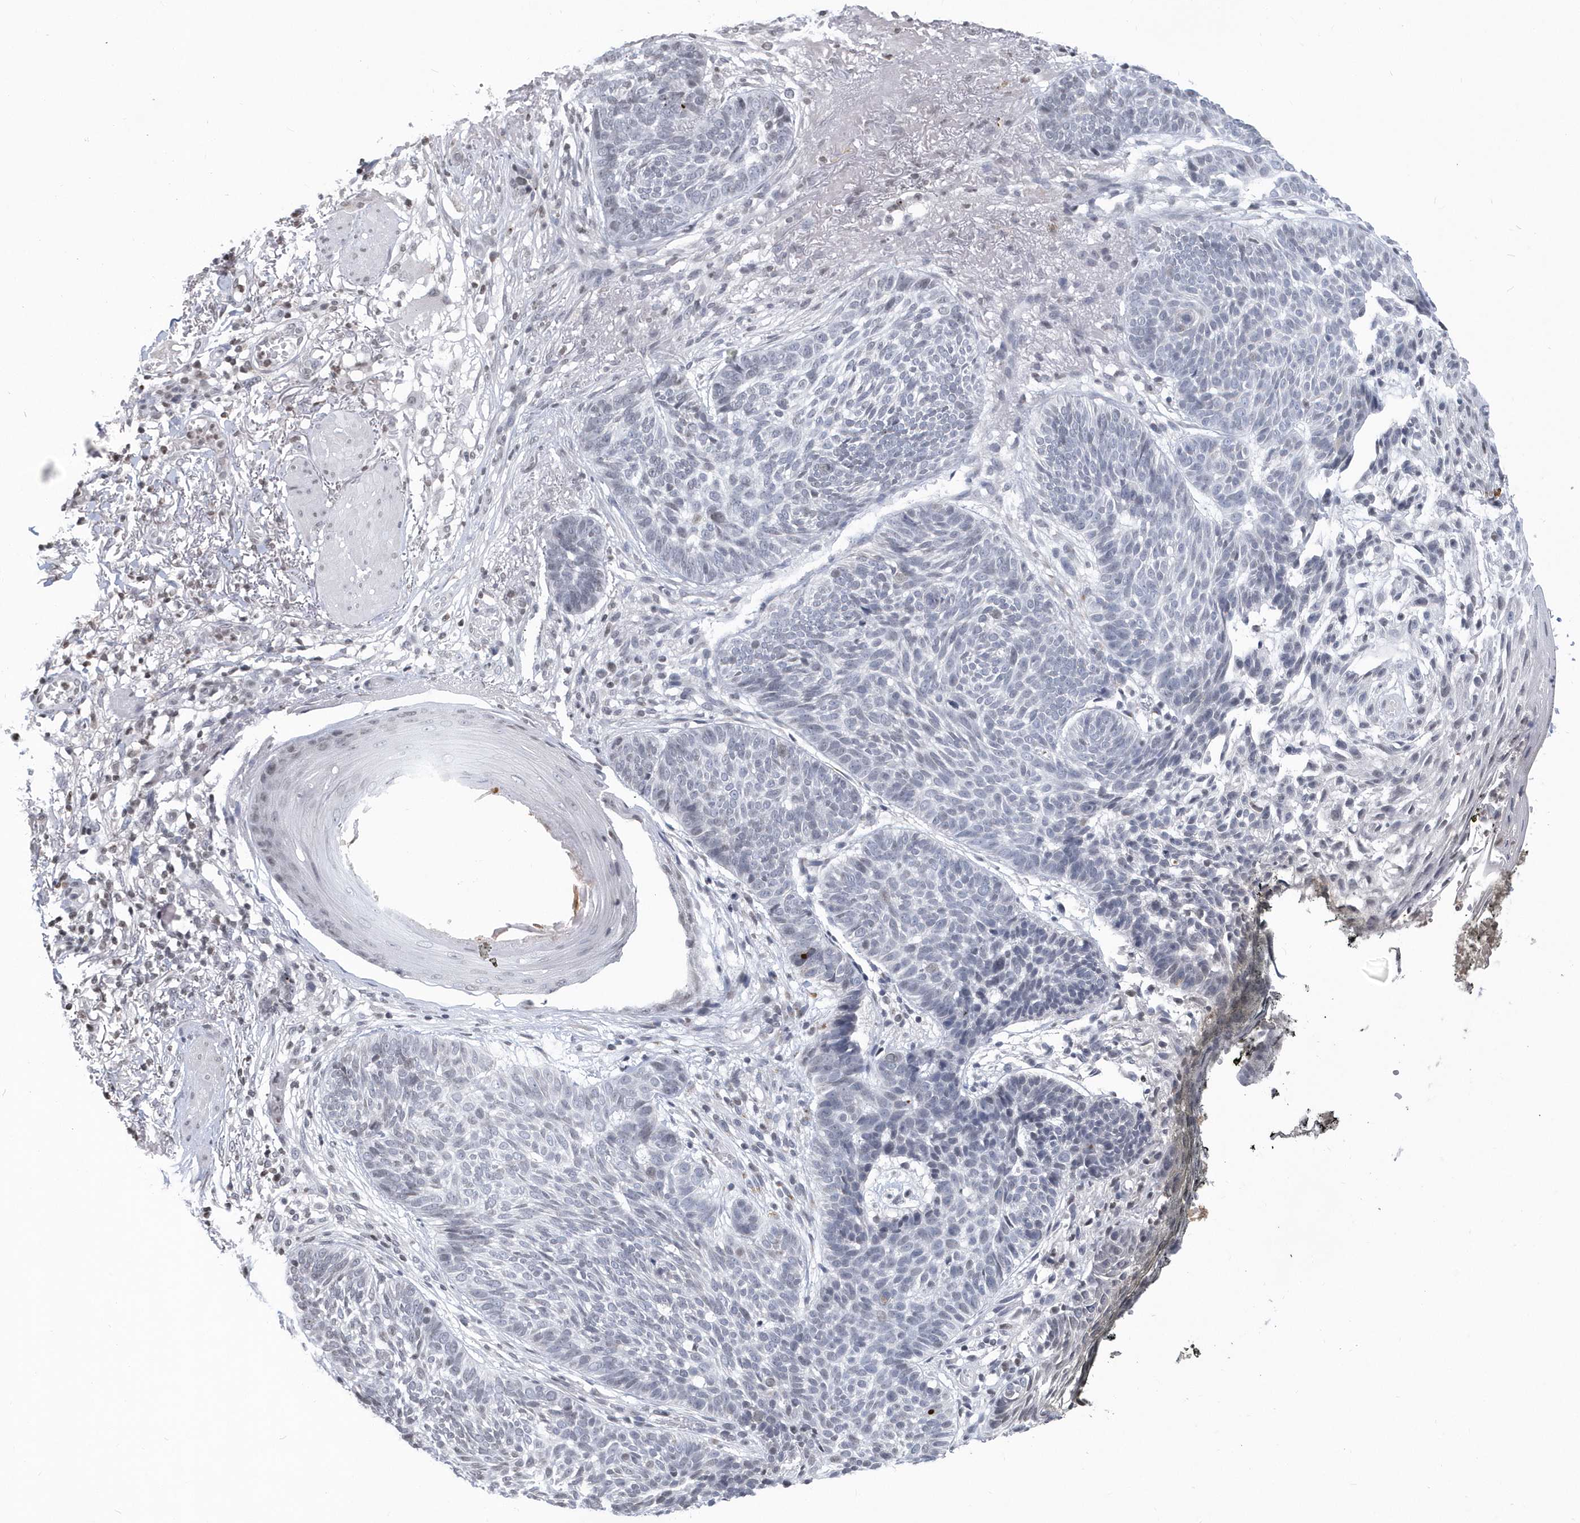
{"staining": {"intensity": "negative", "quantity": "none", "location": "none"}, "tissue": "skin cancer", "cell_type": "Tumor cells", "image_type": "cancer", "snomed": [{"axis": "morphology", "description": "Normal tissue, NOS"}, {"axis": "morphology", "description": "Basal cell carcinoma"}, {"axis": "topography", "description": "Skin"}], "caption": "Tumor cells are negative for protein expression in human skin cancer (basal cell carcinoma). (IHC, brightfield microscopy, high magnification).", "gene": "VWA5B2", "patient": {"sex": "male", "age": 64}}